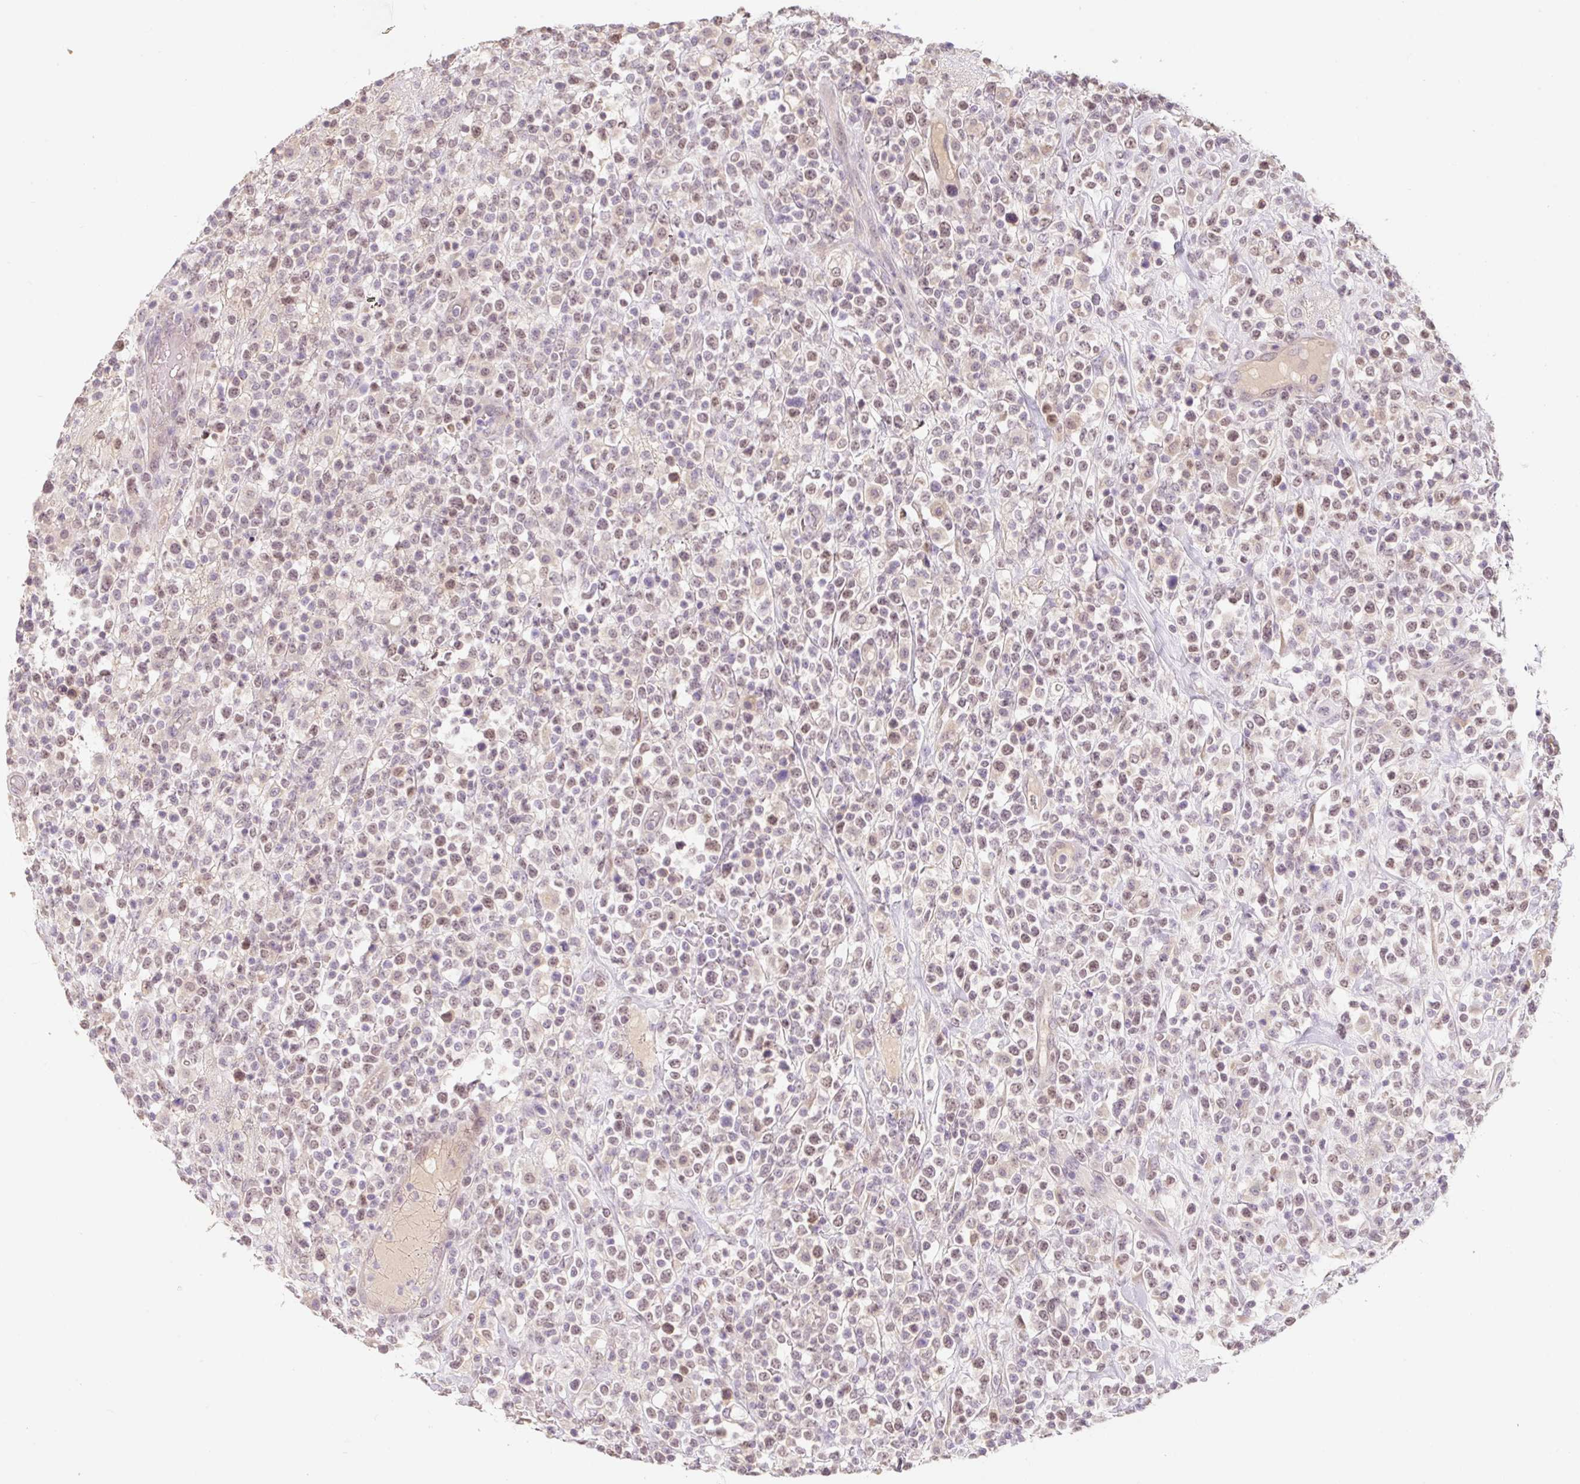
{"staining": {"intensity": "moderate", "quantity": ">75%", "location": "nuclear"}, "tissue": "lymphoma", "cell_type": "Tumor cells", "image_type": "cancer", "snomed": [{"axis": "morphology", "description": "Malignant lymphoma, non-Hodgkin's type, High grade"}, {"axis": "topography", "description": "Colon"}], "caption": "Immunohistochemical staining of human lymphoma demonstrates medium levels of moderate nuclear protein positivity in approximately >75% of tumor cells. (DAB = brown stain, brightfield microscopy at high magnification).", "gene": "MIA2", "patient": {"sex": "female", "age": 53}}